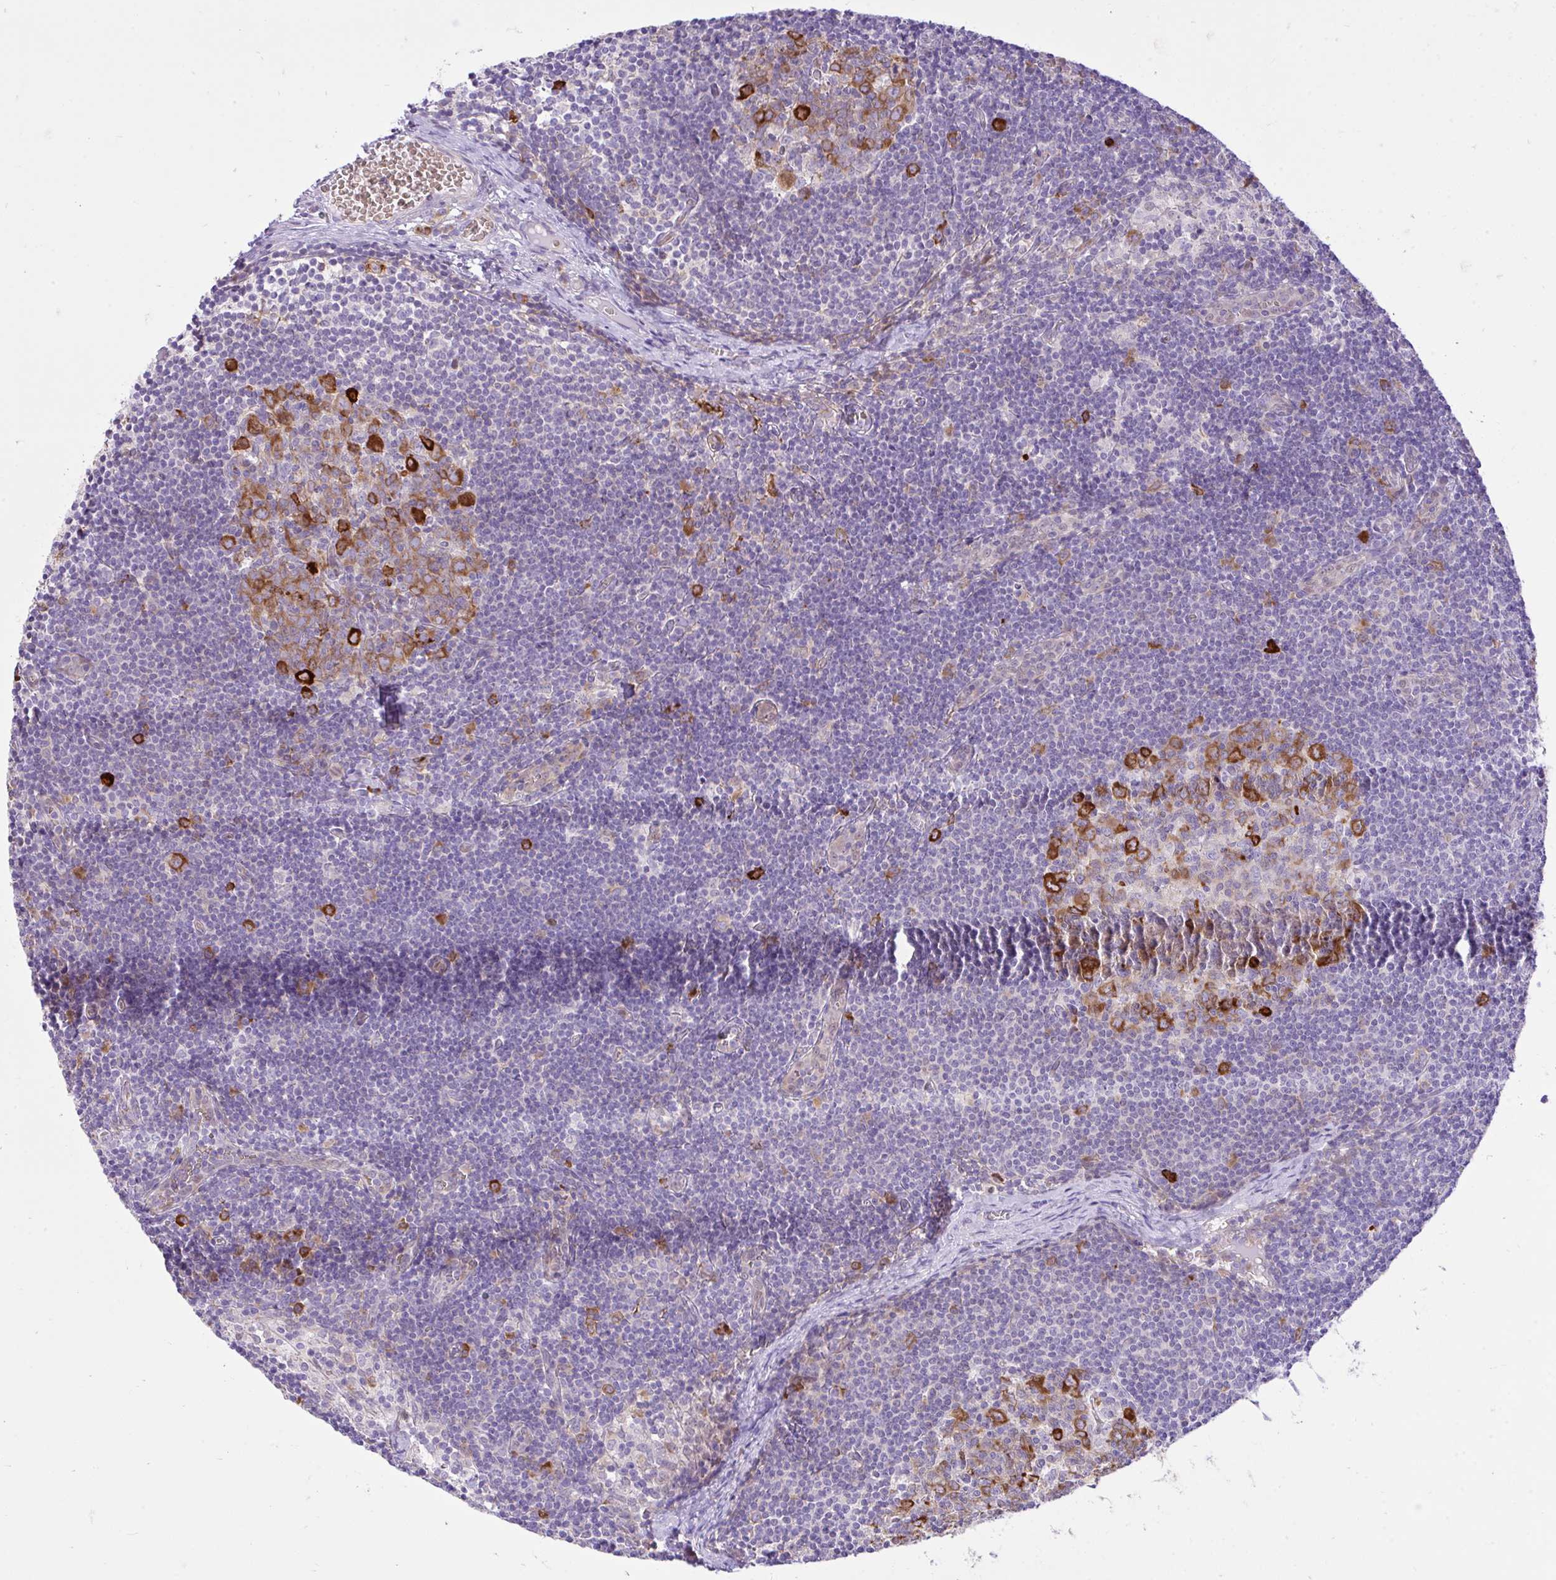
{"staining": {"intensity": "strong", "quantity": "25%-75%", "location": "cytoplasmic/membranous"}, "tissue": "lymph node", "cell_type": "Germinal center cells", "image_type": "normal", "snomed": [{"axis": "morphology", "description": "Normal tissue, NOS"}, {"axis": "topography", "description": "Lymph node"}], "caption": "Immunohistochemical staining of normal lymph node reveals high levels of strong cytoplasmic/membranous staining in about 25%-75% of germinal center cells.", "gene": "EEF1A1", "patient": {"sex": "female", "age": 31}}